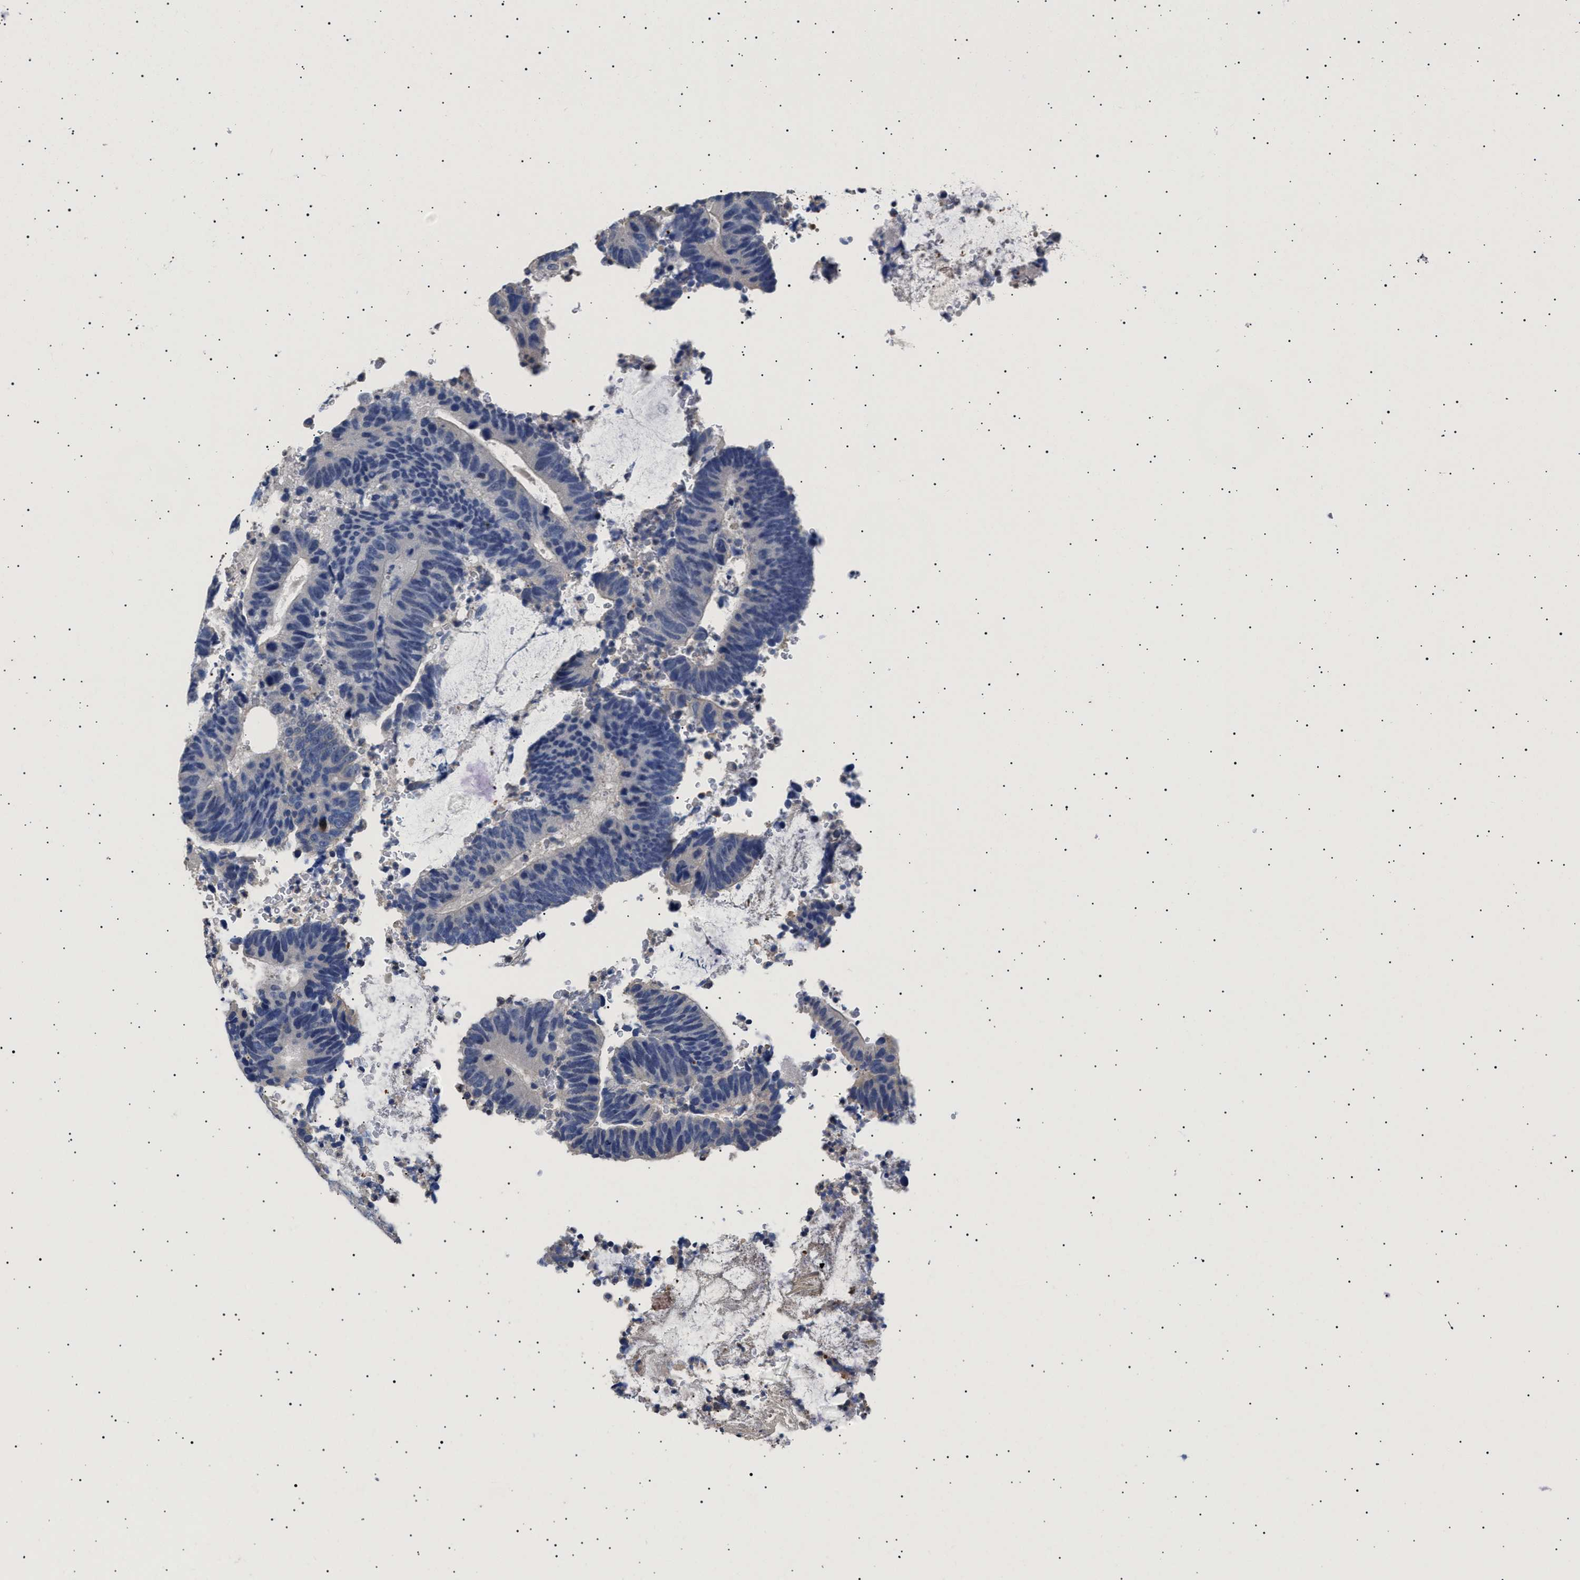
{"staining": {"intensity": "negative", "quantity": "none", "location": "none"}, "tissue": "colorectal cancer", "cell_type": "Tumor cells", "image_type": "cancer", "snomed": [{"axis": "morphology", "description": "Adenocarcinoma, NOS"}, {"axis": "topography", "description": "Colon"}], "caption": "This is an immunohistochemistry image of human adenocarcinoma (colorectal). There is no positivity in tumor cells.", "gene": "HEMGN", "patient": {"sex": "male", "age": 56}}